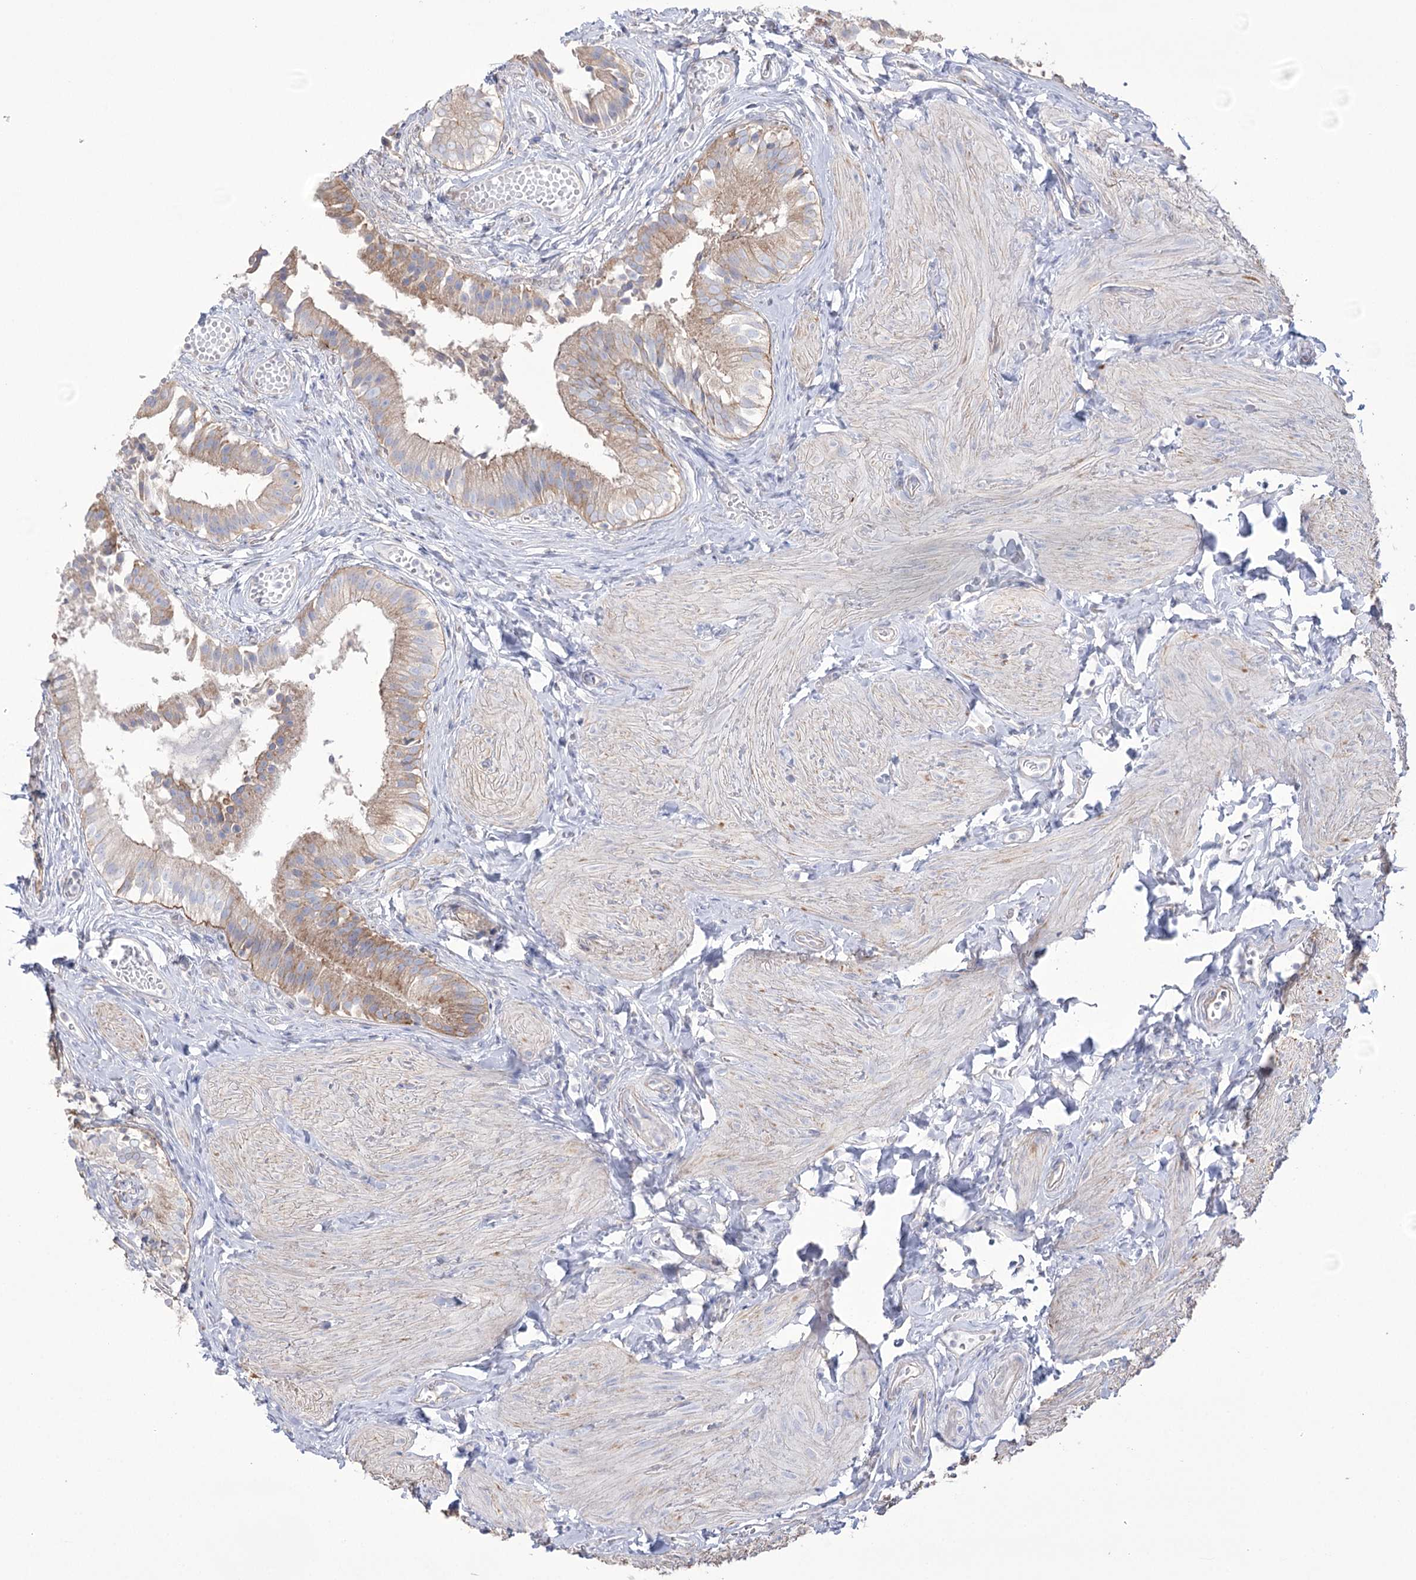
{"staining": {"intensity": "moderate", "quantity": "25%-75%", "location": "cytoplasmic/membranous"}, "tissue": "gallbladder", "cell_type": "Glandular cells", "image_type": "normal", "snomed": [{"axis": "morphology", "description": "Normal tissue, NOS"}, {"axis": "topography", "description": "Gallbladder"}], "caption": "IHC (DAB (3,3'-diaminobenzidine)) staining of benign human gallbladder shows moderate cytoplasmic/membranous protein staining in approximately 25%-75% of glandular cells. The protein of interest is shown in brown color, while the nuclei are stained blue.", "gene": "FAM216A", "patient": {"sex": "female", "age": 47}}